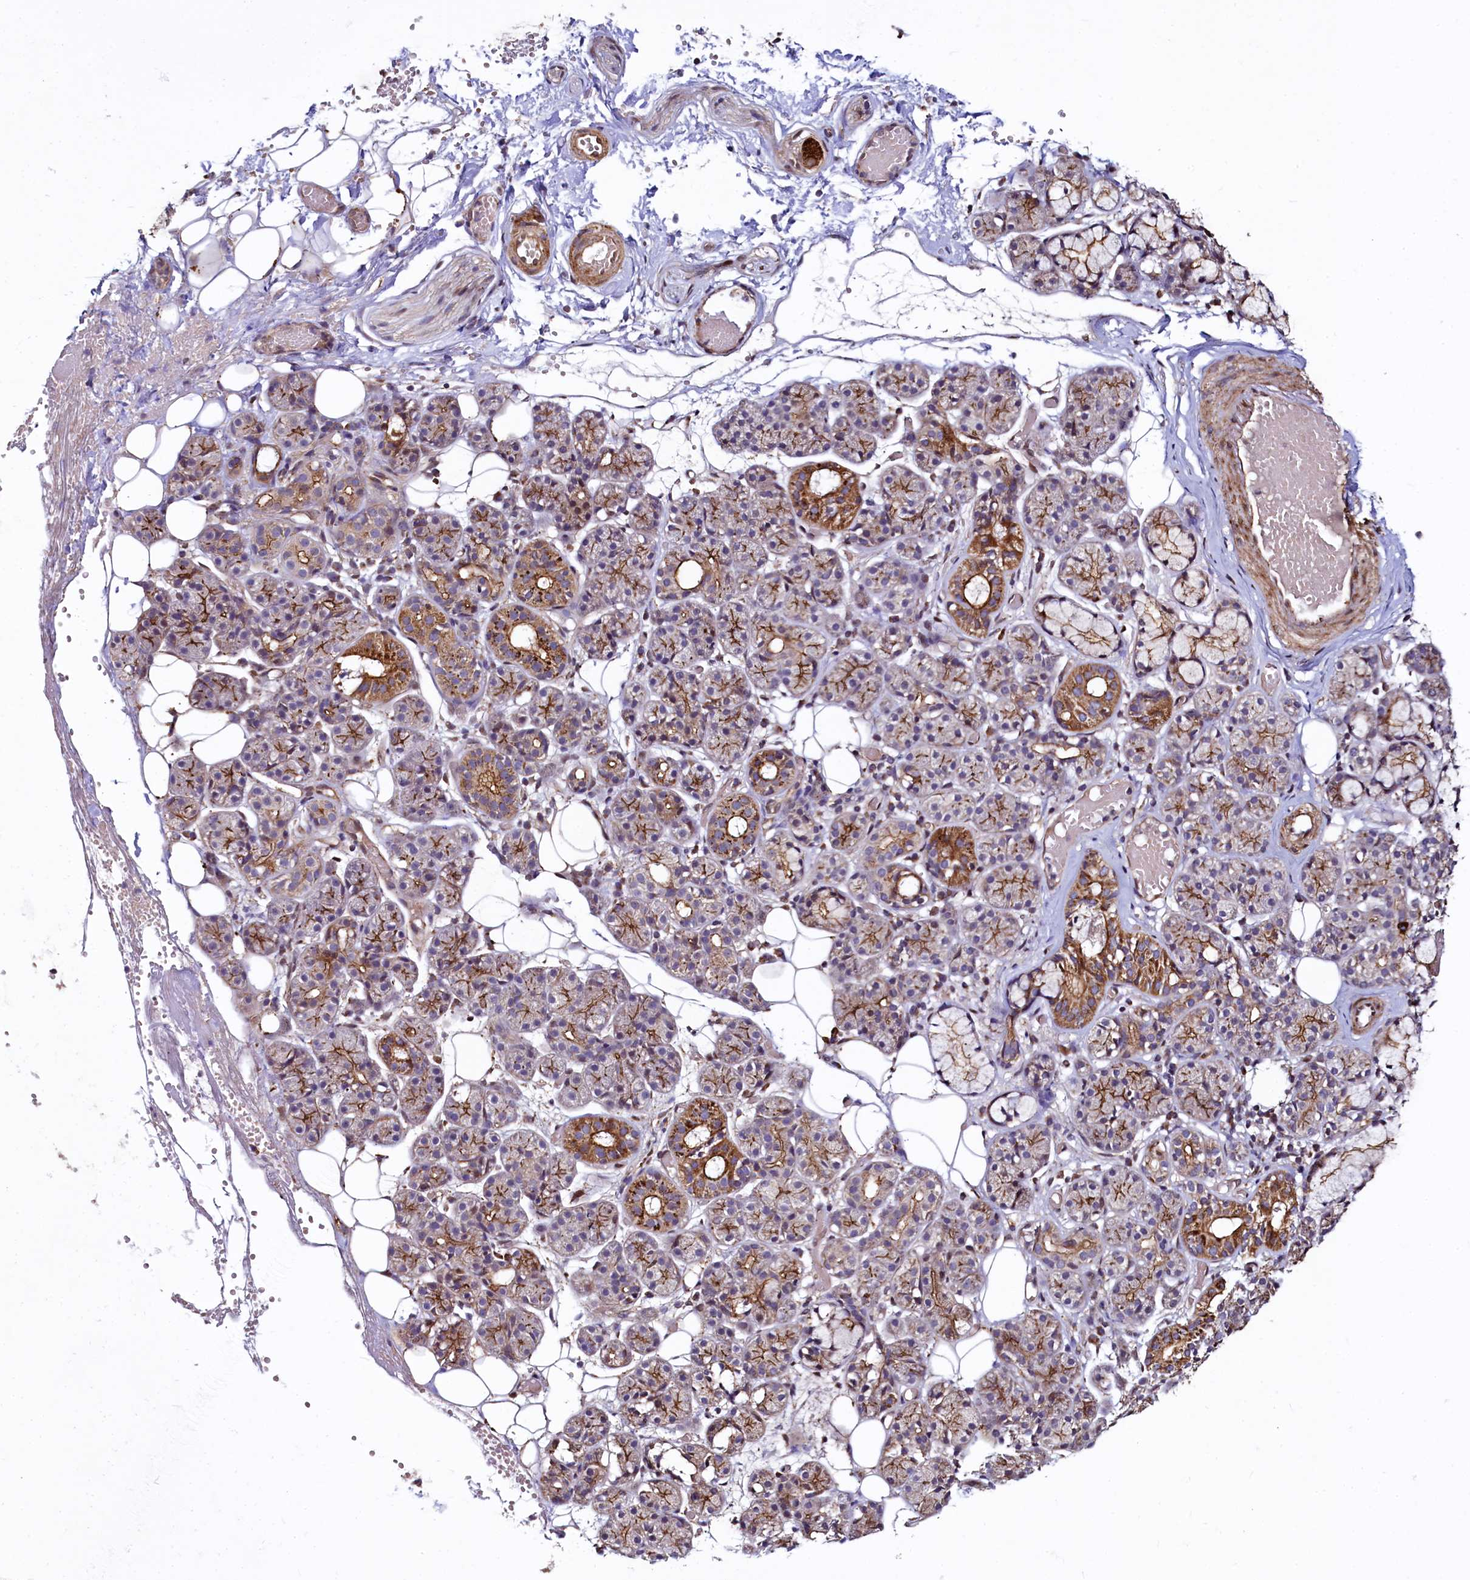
{"staining": {"intensity": "moderate", "quantity": "25%-75%", "location": "cytoplasmic/membranous"}, "tissue": "salivary gland", "cell_type": "Glandular cells", "image_type": "normal", "snomed": [{"axis": "morphology", "description": "Normal tissue, NOS"}, {"axis": "topography", "description": "Salivary gland"}], "caption": "Immunohistochemistry staining of benign salivary gland, which demonstrates medium levels of moderate cytoplasmic/membranous expression in approximately 25%-75% of glandular cells indicating moderate cytoplasmic/membranous protein positivity. The staining was performed using DAB (brown) for protein detection and nuclei were counterstained in hematoxylin (blue).", "gene": "ZNF577", "patient": {"sex": "male", "age": 63}}